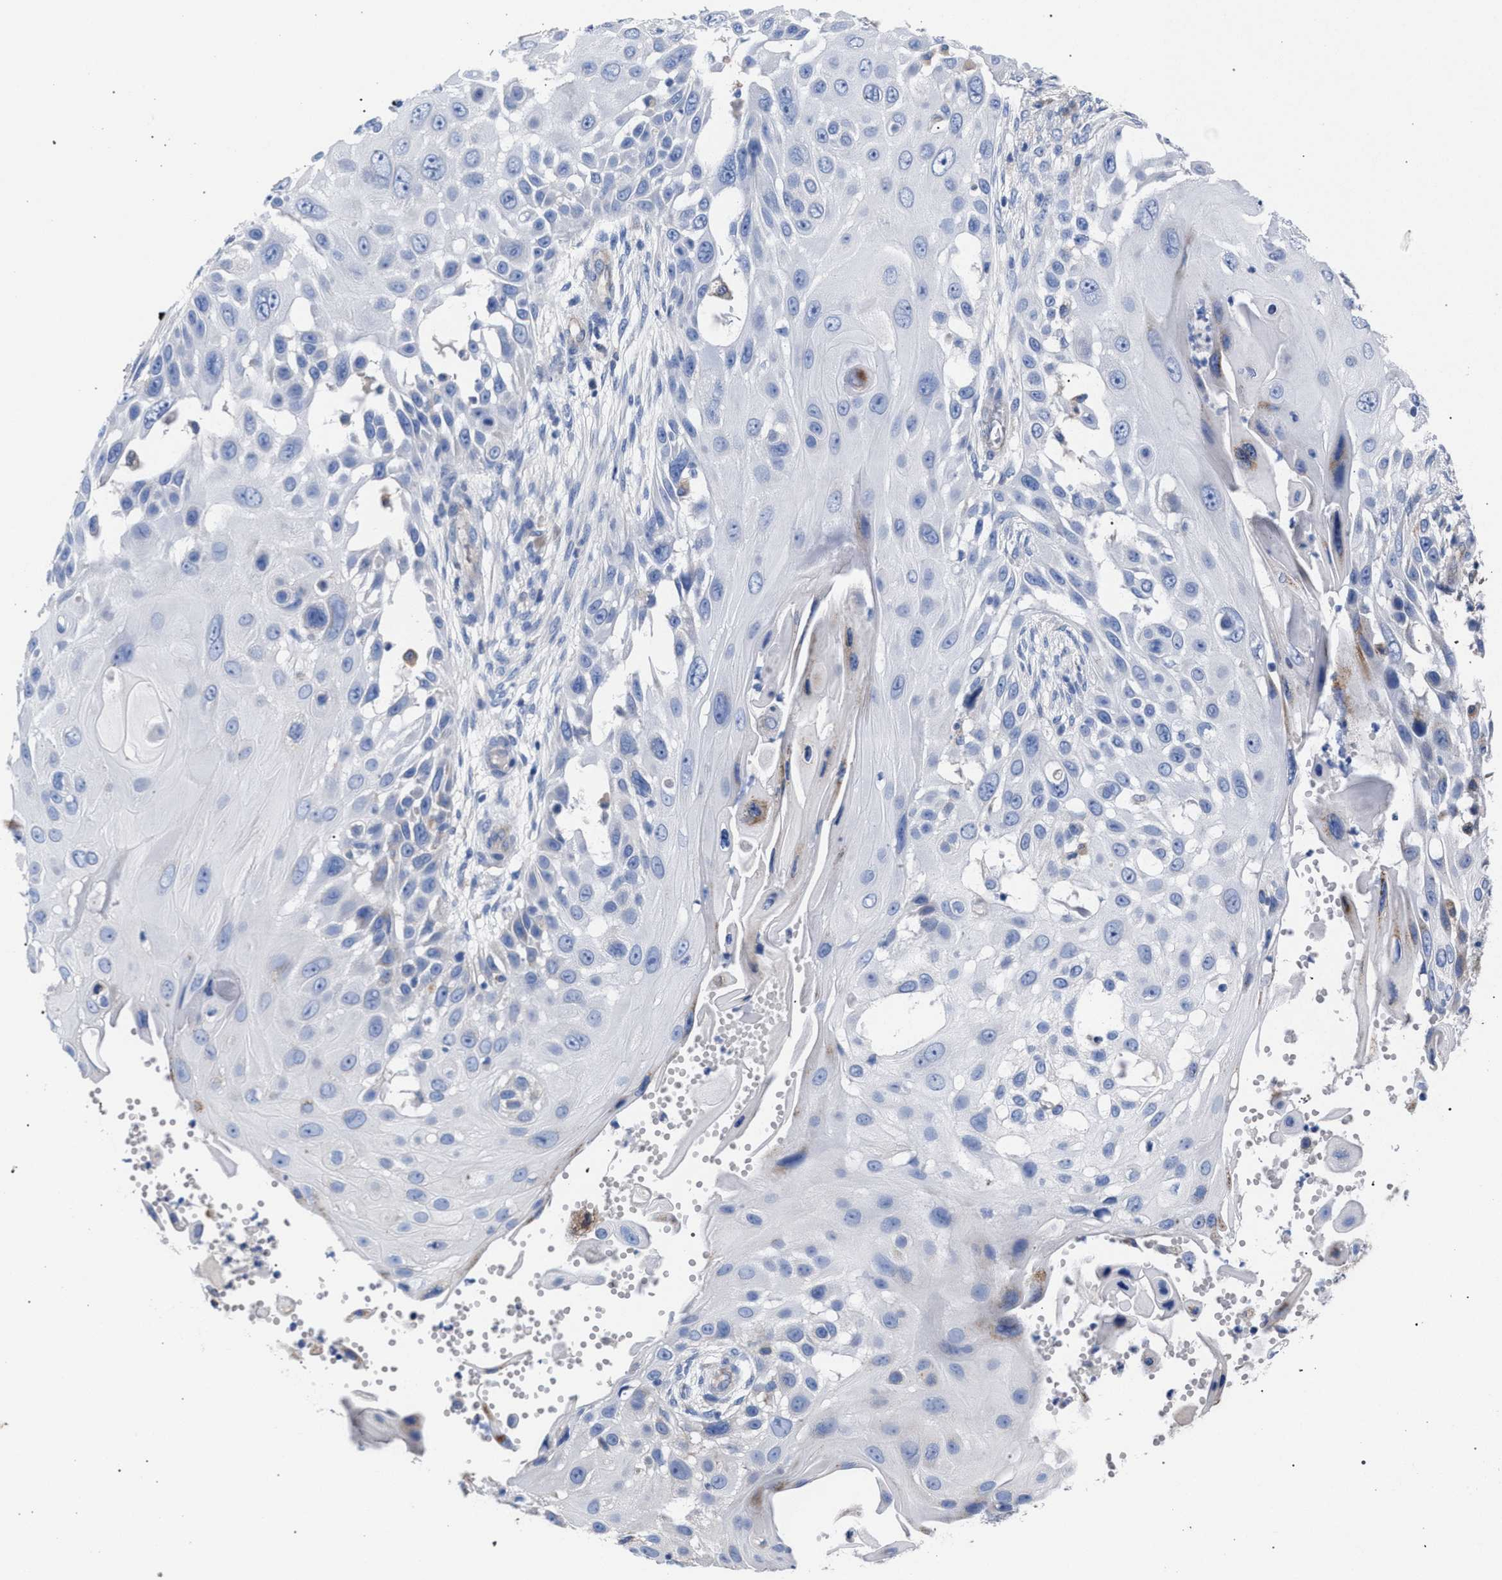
{"staining": {"intensity": "negative", "quantity": "none", "location": "none"}, "tissue": "skin cancer", "cell_type": "Tumor cells", "image_type": "cancer", "snomed": [{"axis": "morphology", "description": "Squamous cell carcinoma, NOS"}, {"axis": "topography", "description": "Skin"}], "caption": "Tumor cells show no significant protein positivity in squamous cell carcinoma (skin).", "gene": "GMPR", "patient": {"sex": "female", "age": 44}}